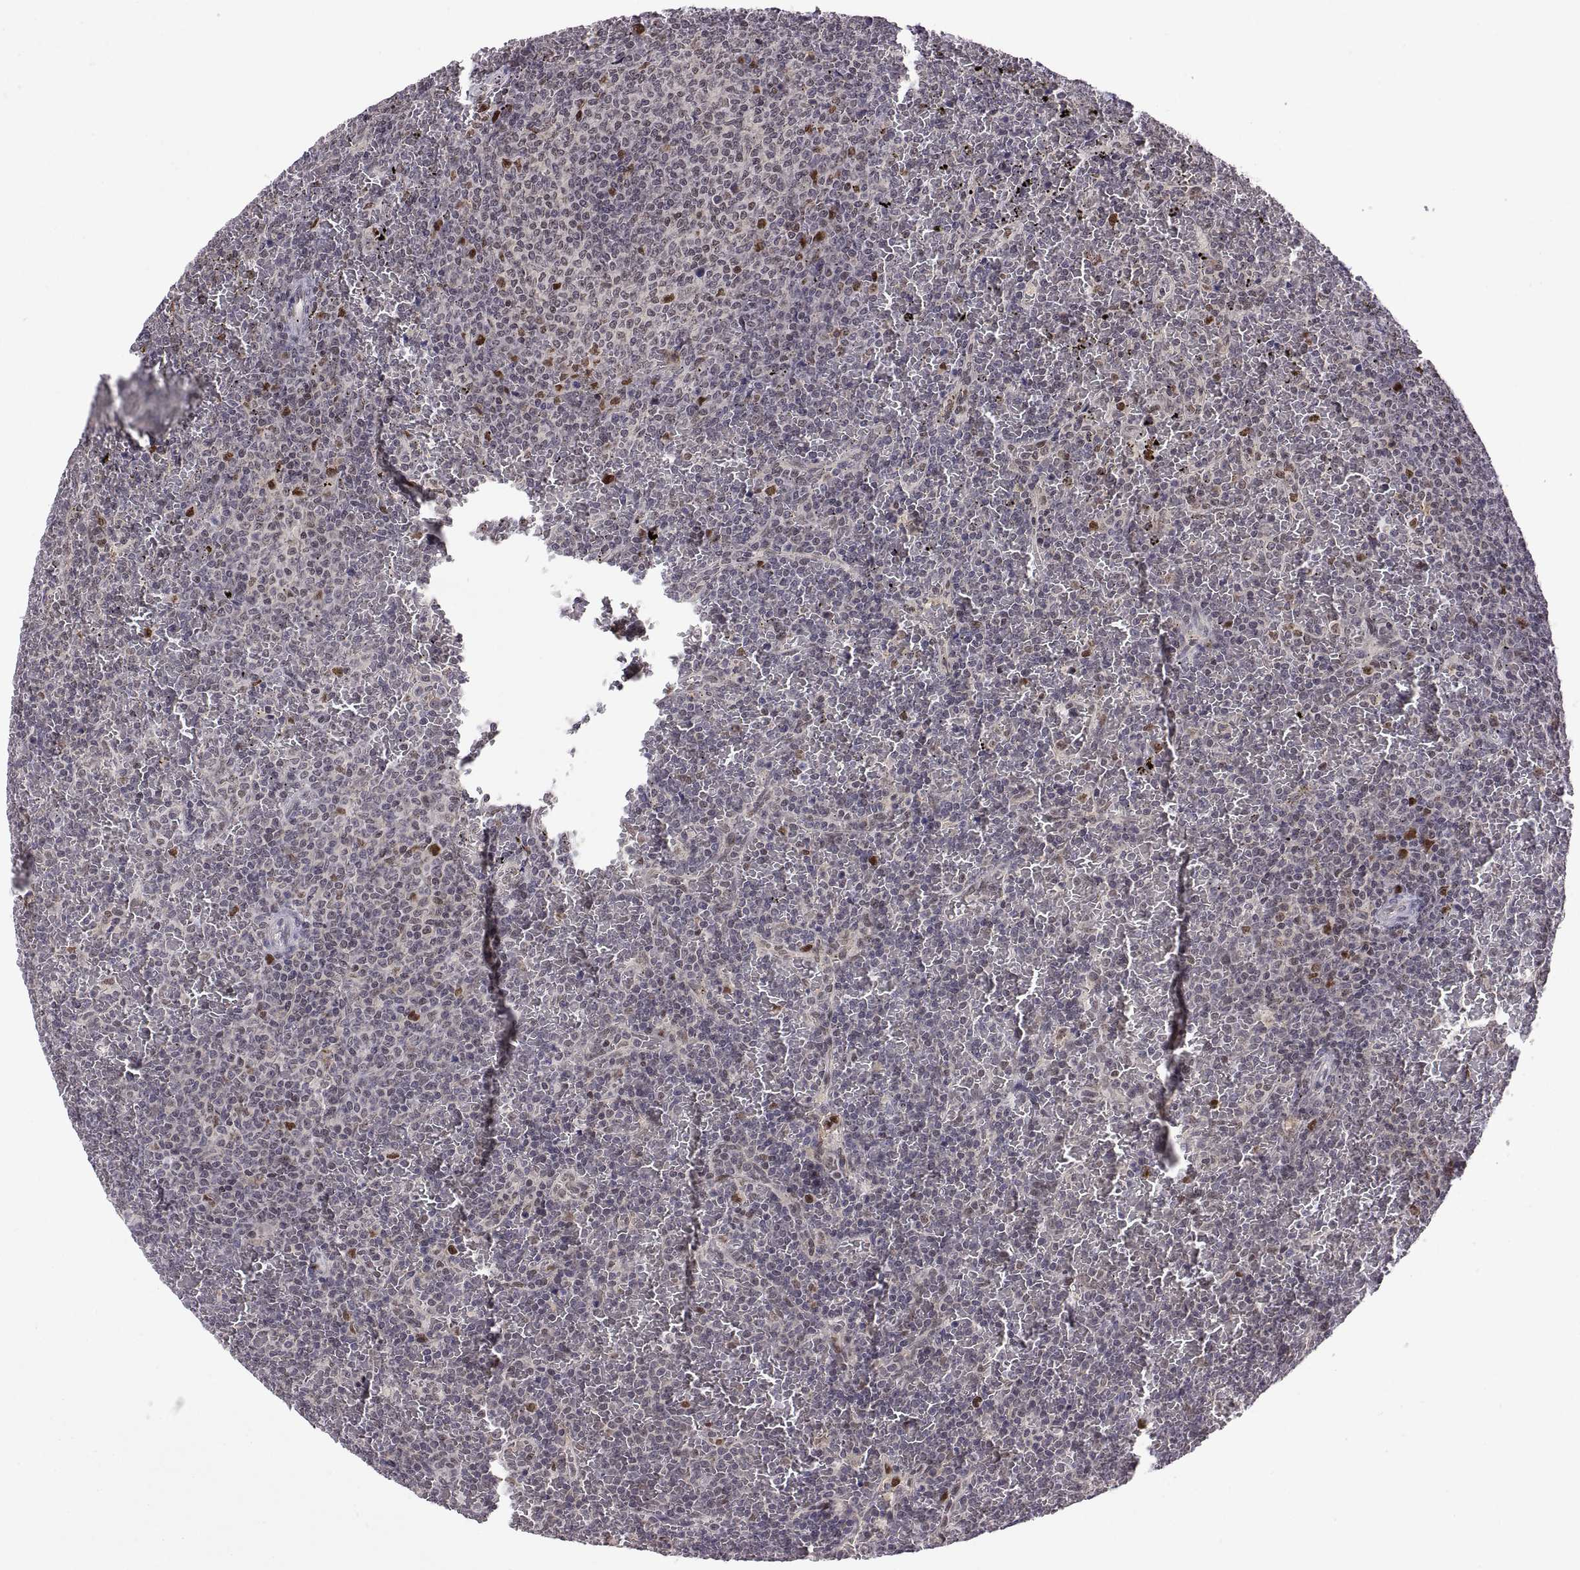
{"staining": {"intensity": "negative", "quantity": "none", "location": "none"}, "tissue": "lymphoma", "cell_type": "Tumor cells", "image_type": "cancer", "snomed": [{"axis": "morphology", "description": "Malignant lymphoma, non-Hodgkin's type, Low grade"}, {"axis": "topography", "description": "Spleen"}], "caption": "The image reveals no staining of tumor cells in lymphoma.", "gene": "CHFR", "patient": {"sex": "female", "age": 77}}